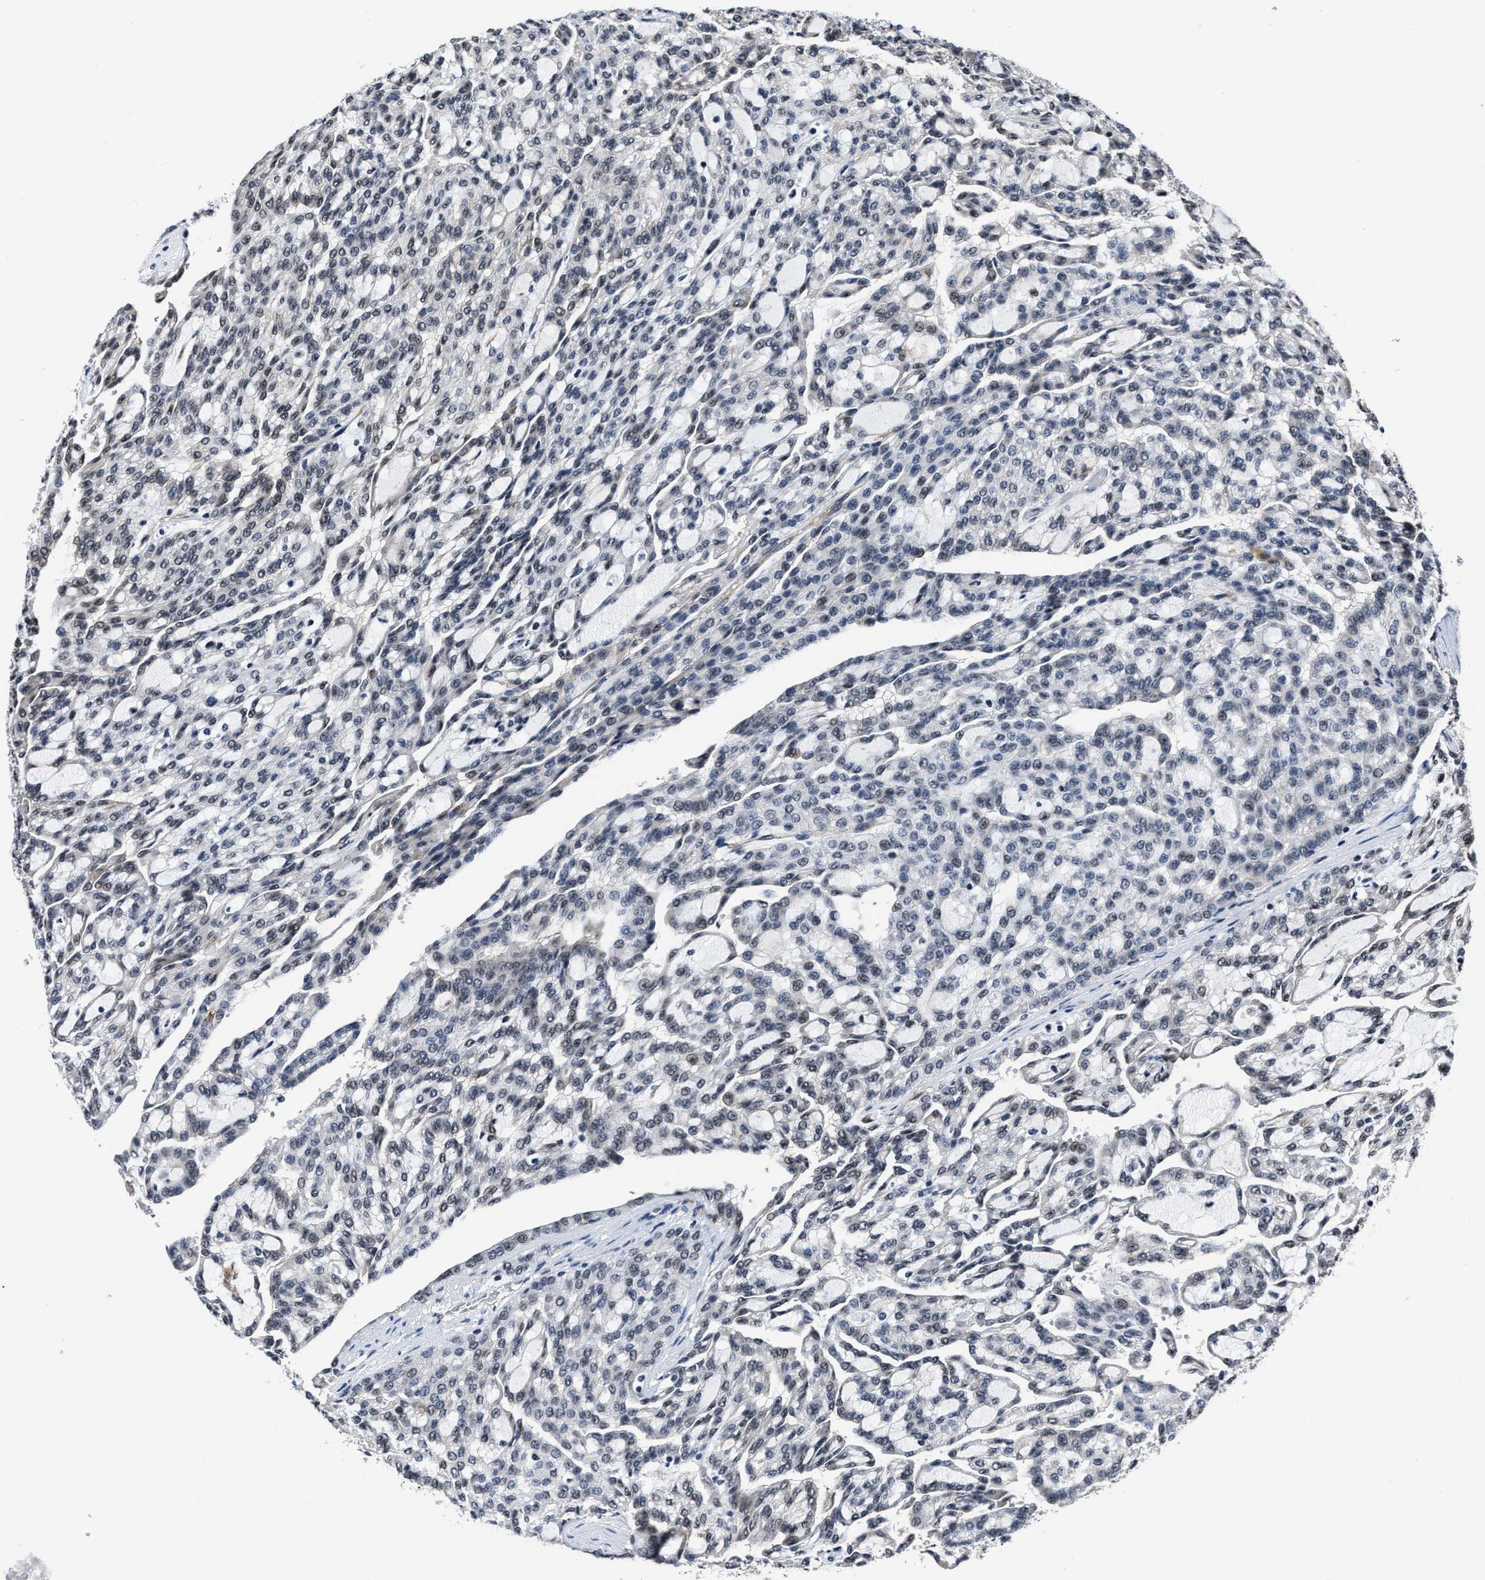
{"staining": {"intensity": "weak", "quantity": "<25%", "location": "nuclear"}, "tissue": "renal cancer", "cell_type": "Tumor cells", "image_type": "cancer", "snomed": [{"axis": "morphology", "description": "Adenocarcinoma, NOS"}, {"axis": "topography", "description": "Kidney"}], "caption": "IHC histopathology image of neoplastic tissue: renal adenocarcinoma stained with DAB (3,3'-diaminobenzidine) demonstrates no significant protein staining in tumor cells.", "gene": "MARCKSL1", "patient": {"sex": "male", "age": 63}}